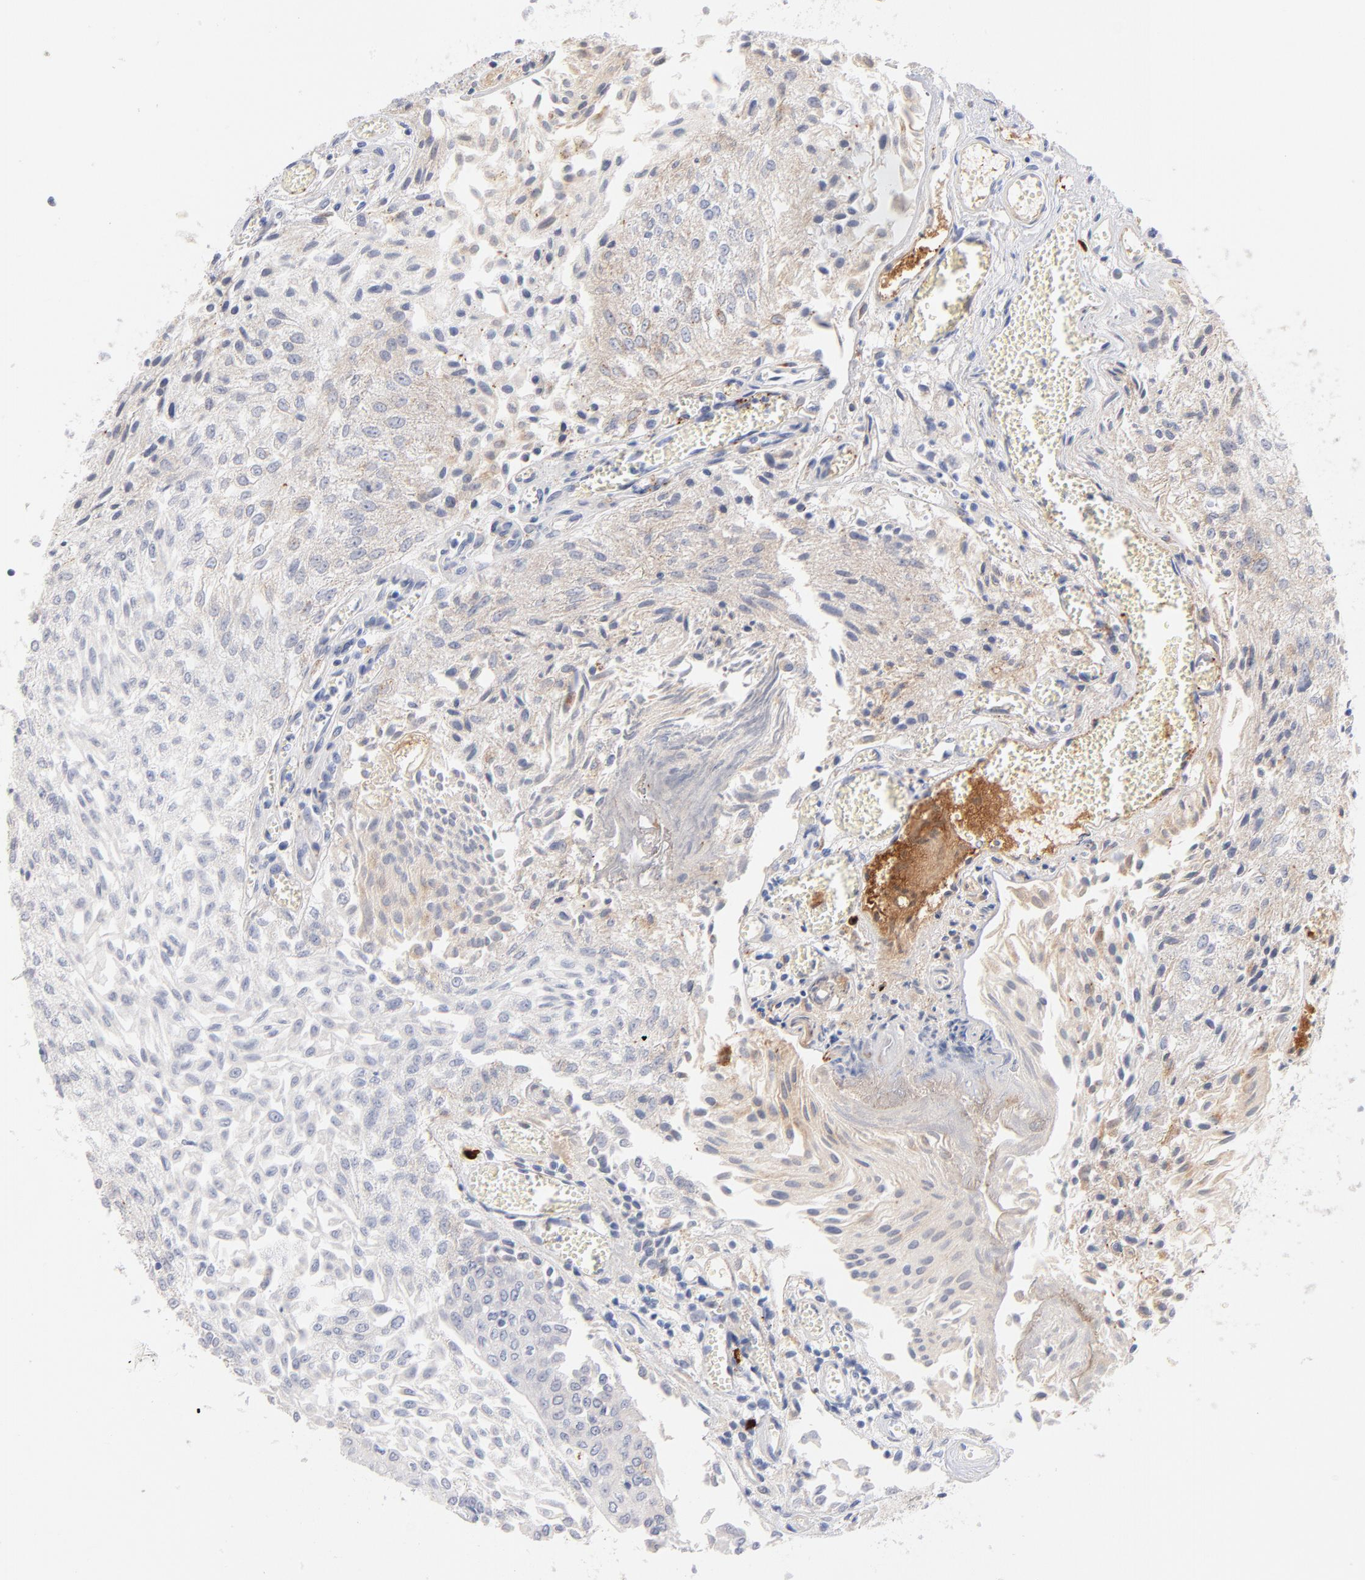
{"staining": {"intensity": "negative", "quantity": "none", "location": "none"}, "tissue": "urothelial cancer", "cell_type": "Tumor cells", "image_type": "cancer", "snomed": [{"axis": "morphology", "description": "Urothelial carcinoma, Low grade"}, {"axis": "topography", "description": "Urinary bladder"}], "caption": "A histopathology image of human urothelial cancer is negative for staining in tumor cells. Brightfield microscopy of immunohistochemistry (IHC) stained with DAB (3,3'-diaminobenzidine) (brown) and hematoxylin (blue), captured at high magnification.", "gene": "PLAT", "patient": {"sex": "male", "age": 86}}